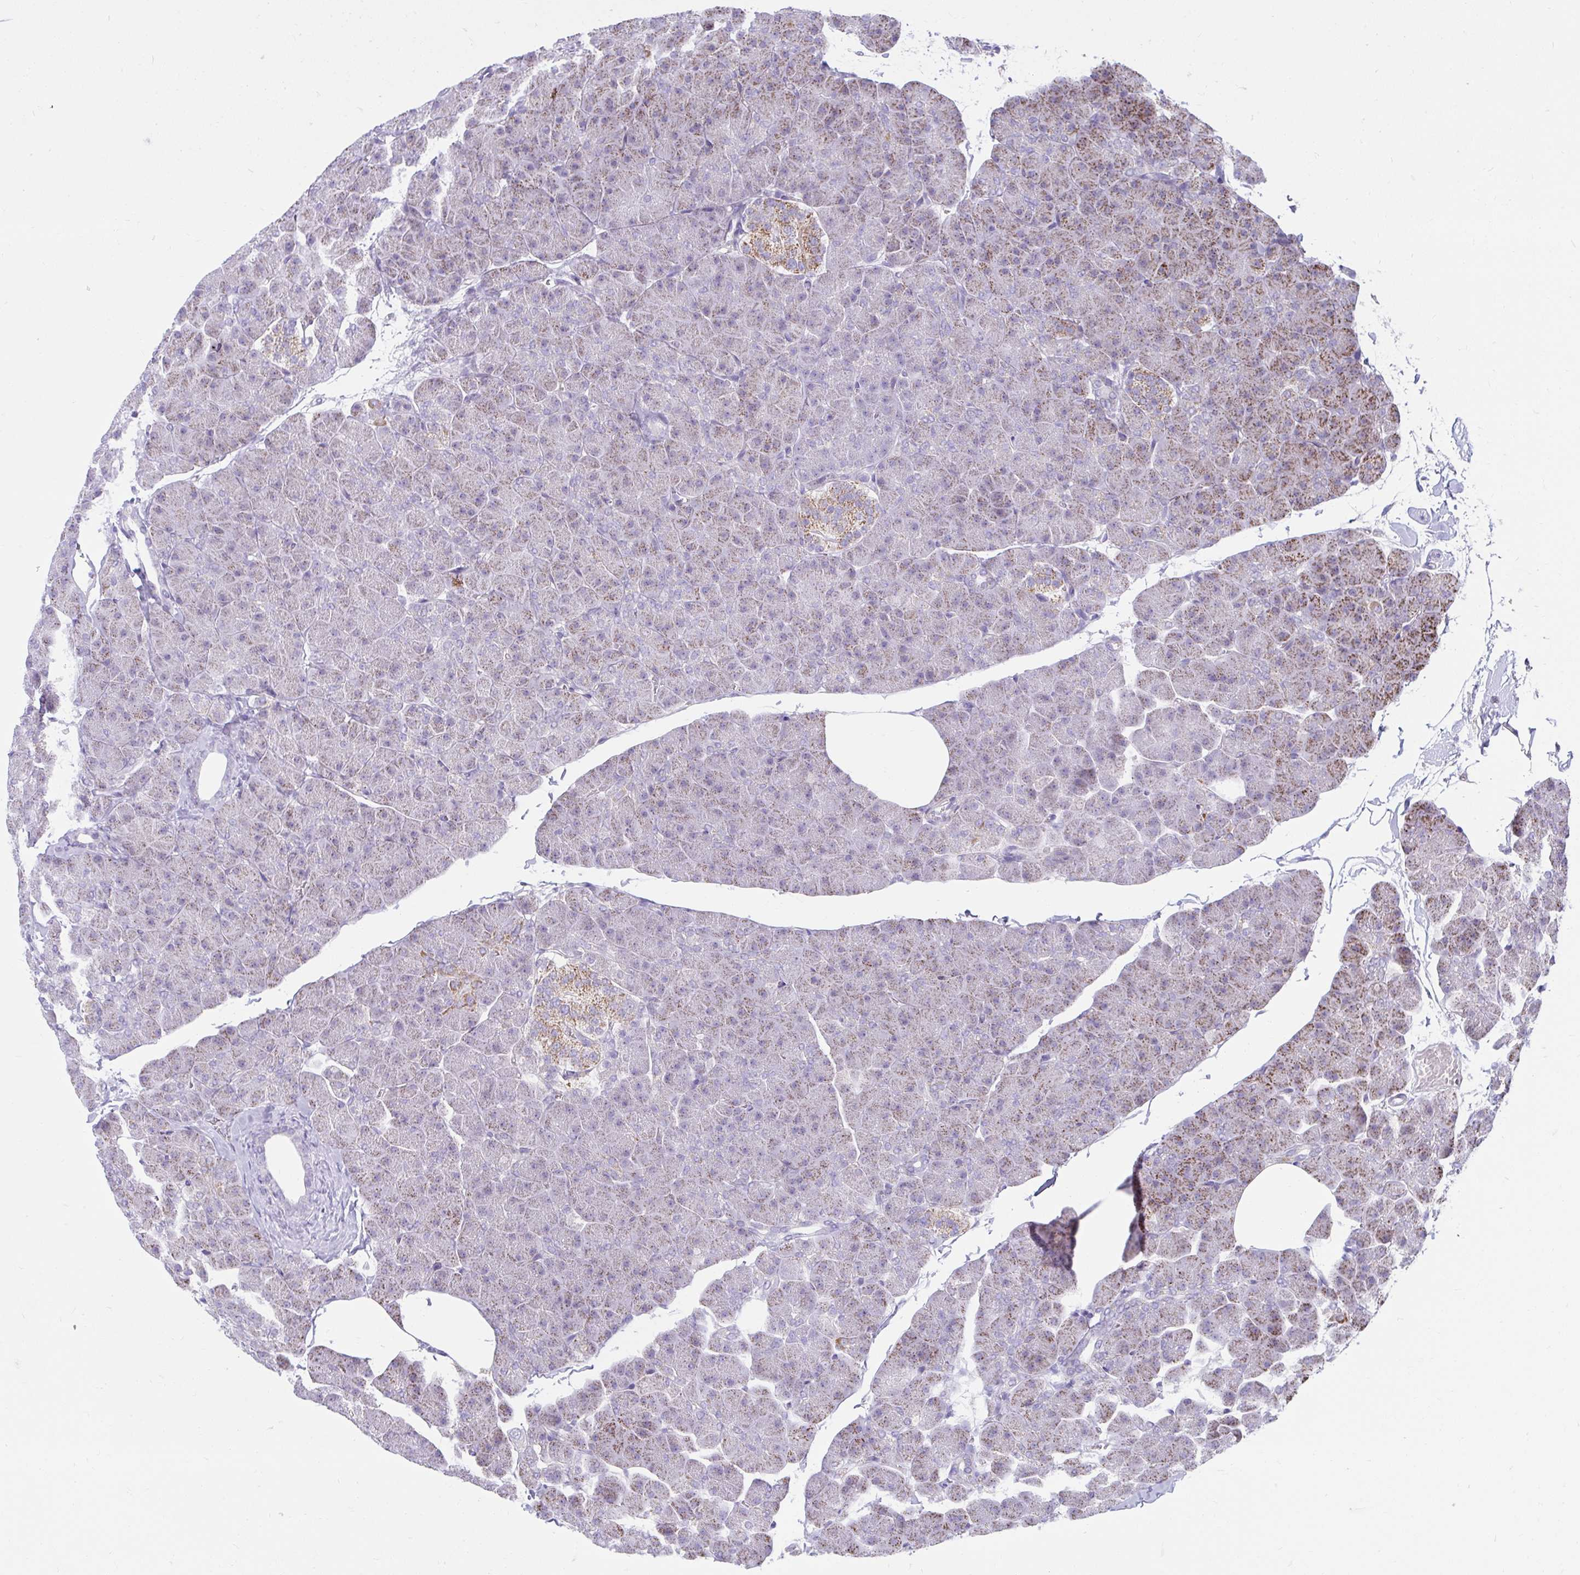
{"staining": {"intensity": "moderate", "quantity": "25%-75%", "location": "cytoplasmic/membranous"}, "tissue": "pancreas", "cell_type": "Exocrine glandular cells", "image_type": "normal", "snomed": [{"axis": "morphology", "description": "Normal tissue, NOS"}, {"axis": "topography", "description": "Pancreas"}], "caption": "A medium amount of moderate cytoplasmic/membranous staining is present in about 25%-75% of exocrine glandular cells in benign pancreas. Using DAB (3,3'-diaminobenzidine) (brown) and hematoxylin (blue) stains, captured at high magnification using brightfield microscopy.", "gene": "PRRG3", "patient": {"sex": "male", "age": 35}}